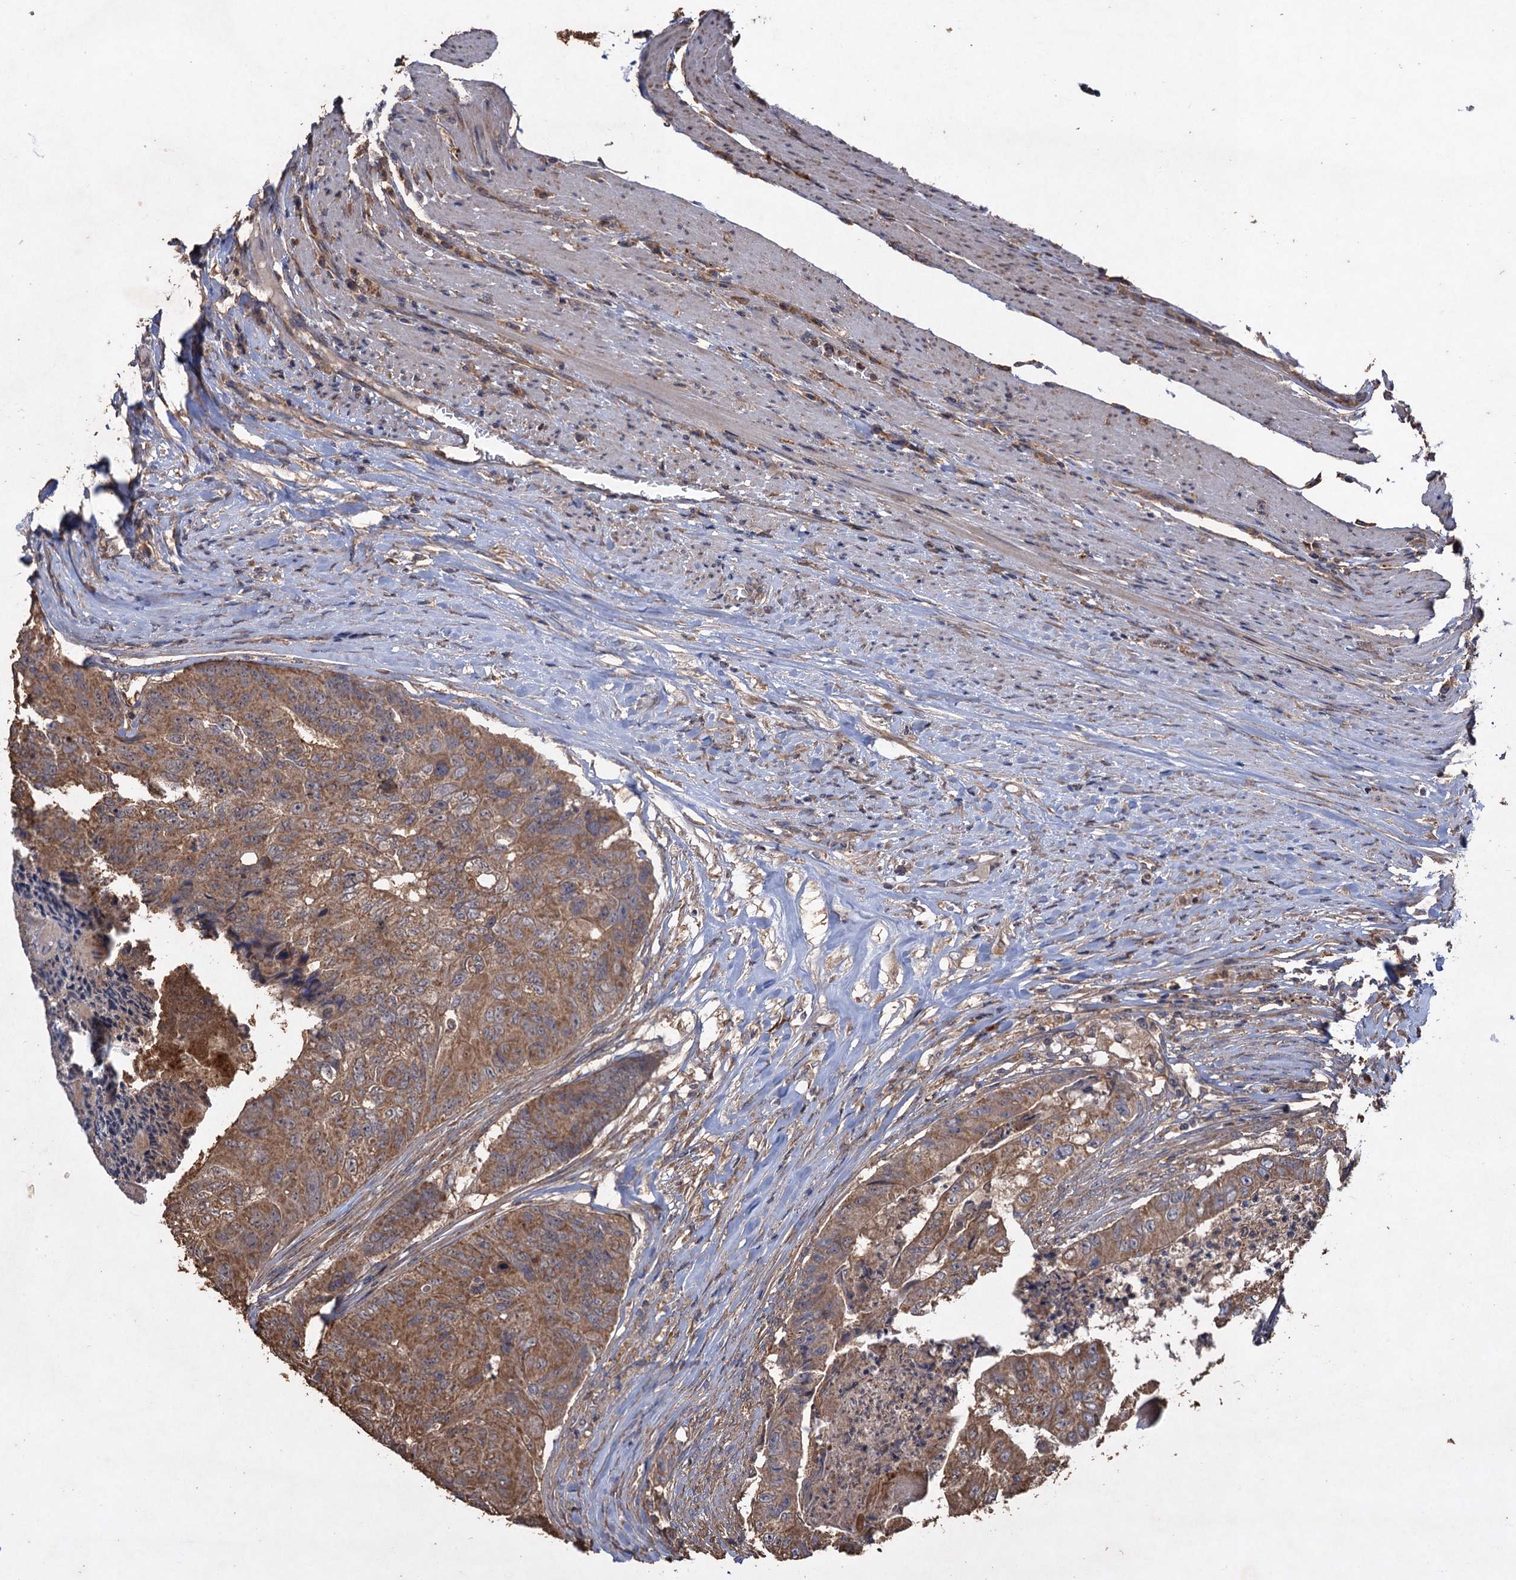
{"staining": {"intensity": "moderate", "quantity": ">75%", "location": "cytoplasmic/membranous"}, "tissue": "colorectal cancer", "cell_type": "Tumor cells", "image_type": "cancer", "snomed": [{"axis": "morphology", "description": "Adenocarcinoma, NOS"}, {"axis": "topography", "description": "Colon"}], "caption": "Human colorectal cancer (adenocarcinoma) stained for a protein (brown) reveals moderate cytoplasmic/membranous positive staining in about >75% of tumor cells.", "gene": "SCUBE3", "patient": {"sex": "female", "age": 67}}